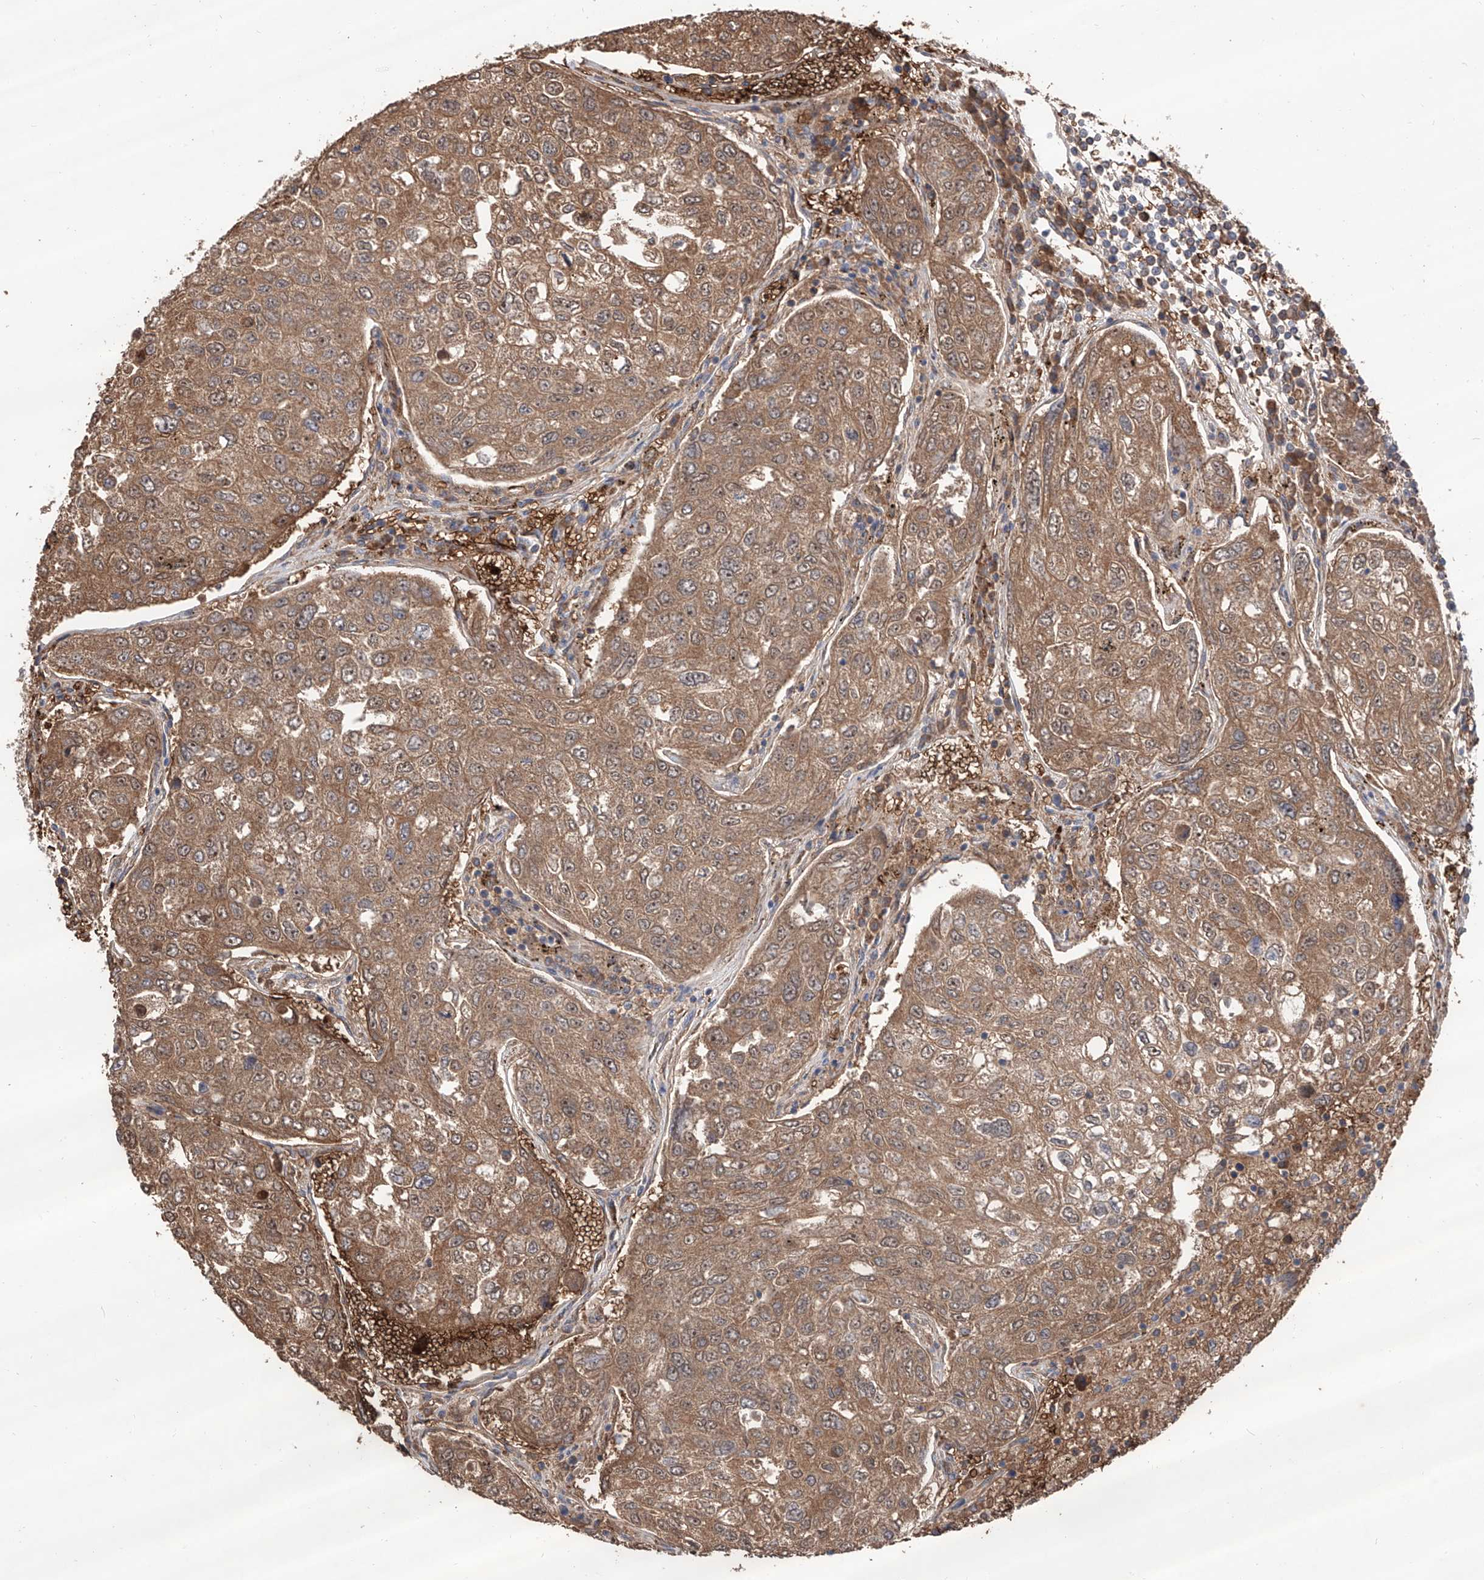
{"staining": {"intensity": "moderate", "quantity": ">75%", "location": "cytoplasmic/membranous"}, "tissue": "urothelial cancer", "cell_type": "Tumor cells", "image_type": "cancer", "snomed": [{"axis": "morphology", "description": "Urothelial carcinoma, High grade"}, {"axis": "topography", "description": "Lymph node"}, {"axis": "topography", "description": "Urinary bladder"}], "caption": "IHC (DAB) staining of human urothelial carcinoma (high-grade) reveals moderate cytoplasmic/membranous protein positivity in about >75% of tumor cells. (Brightfield microscopy of DAB IHC at high magnification).", "gene": "EDN1", "patient": {"sex": "male", "age": 51}}